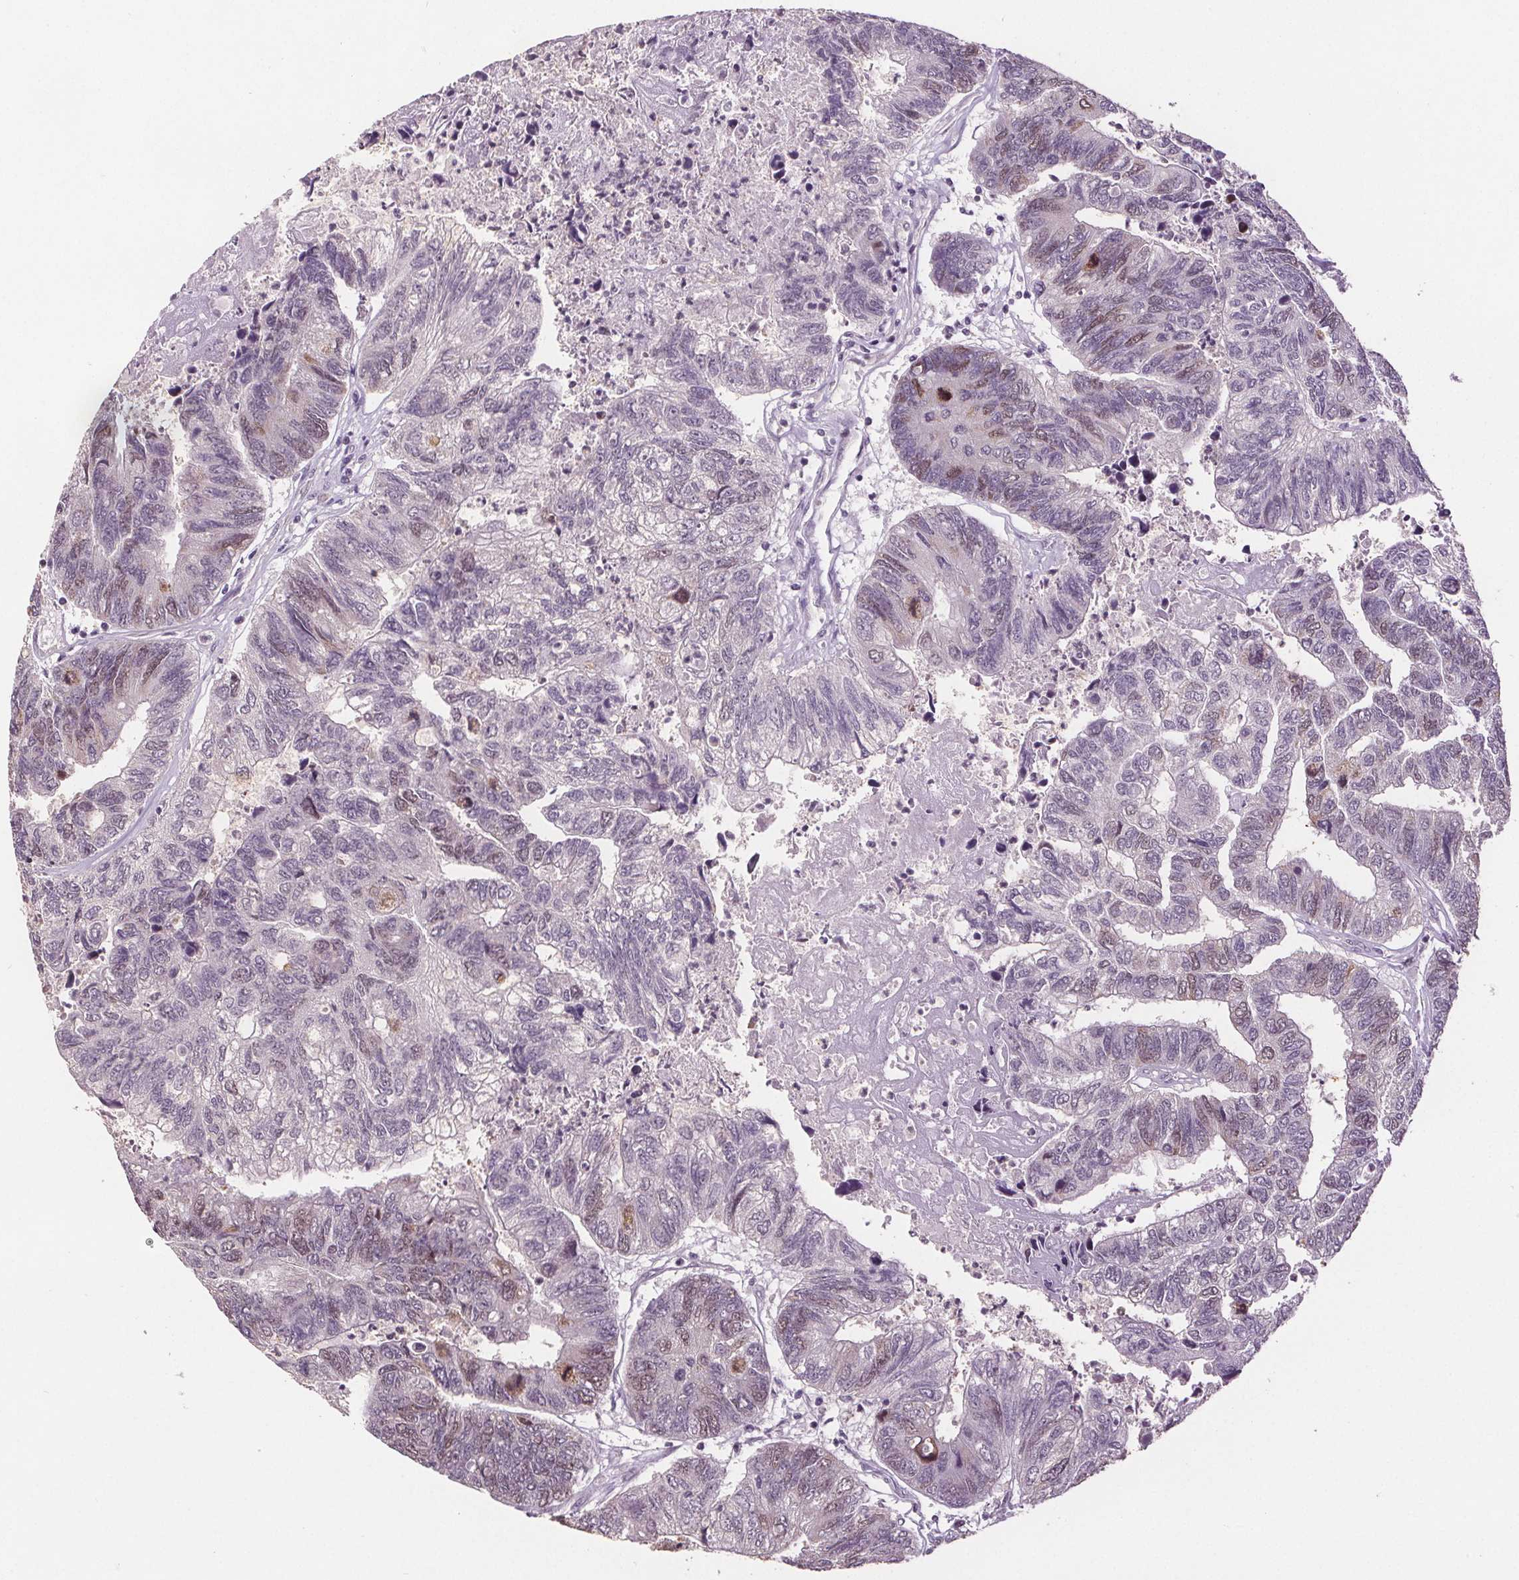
{"staining": {"intensity": "weak", "quantity": "<25%", "location": "nuclear"}, "tissue": "colorectal cancer", "cell_type": "Tumor cells", "image_type": "cancer", "snomed": [{"axis": "morphology", "description": "Adenocarcinoma, NOS"}, {"axis": "topography", "description": "Colon"}], "caption": "DAB immunohistochemical staining of adenocarcinoma (colorectal) exhibits no significant staining in tumor cells.", "gene": "CENPF", "patient": {"sex": "female", "age": 67}}